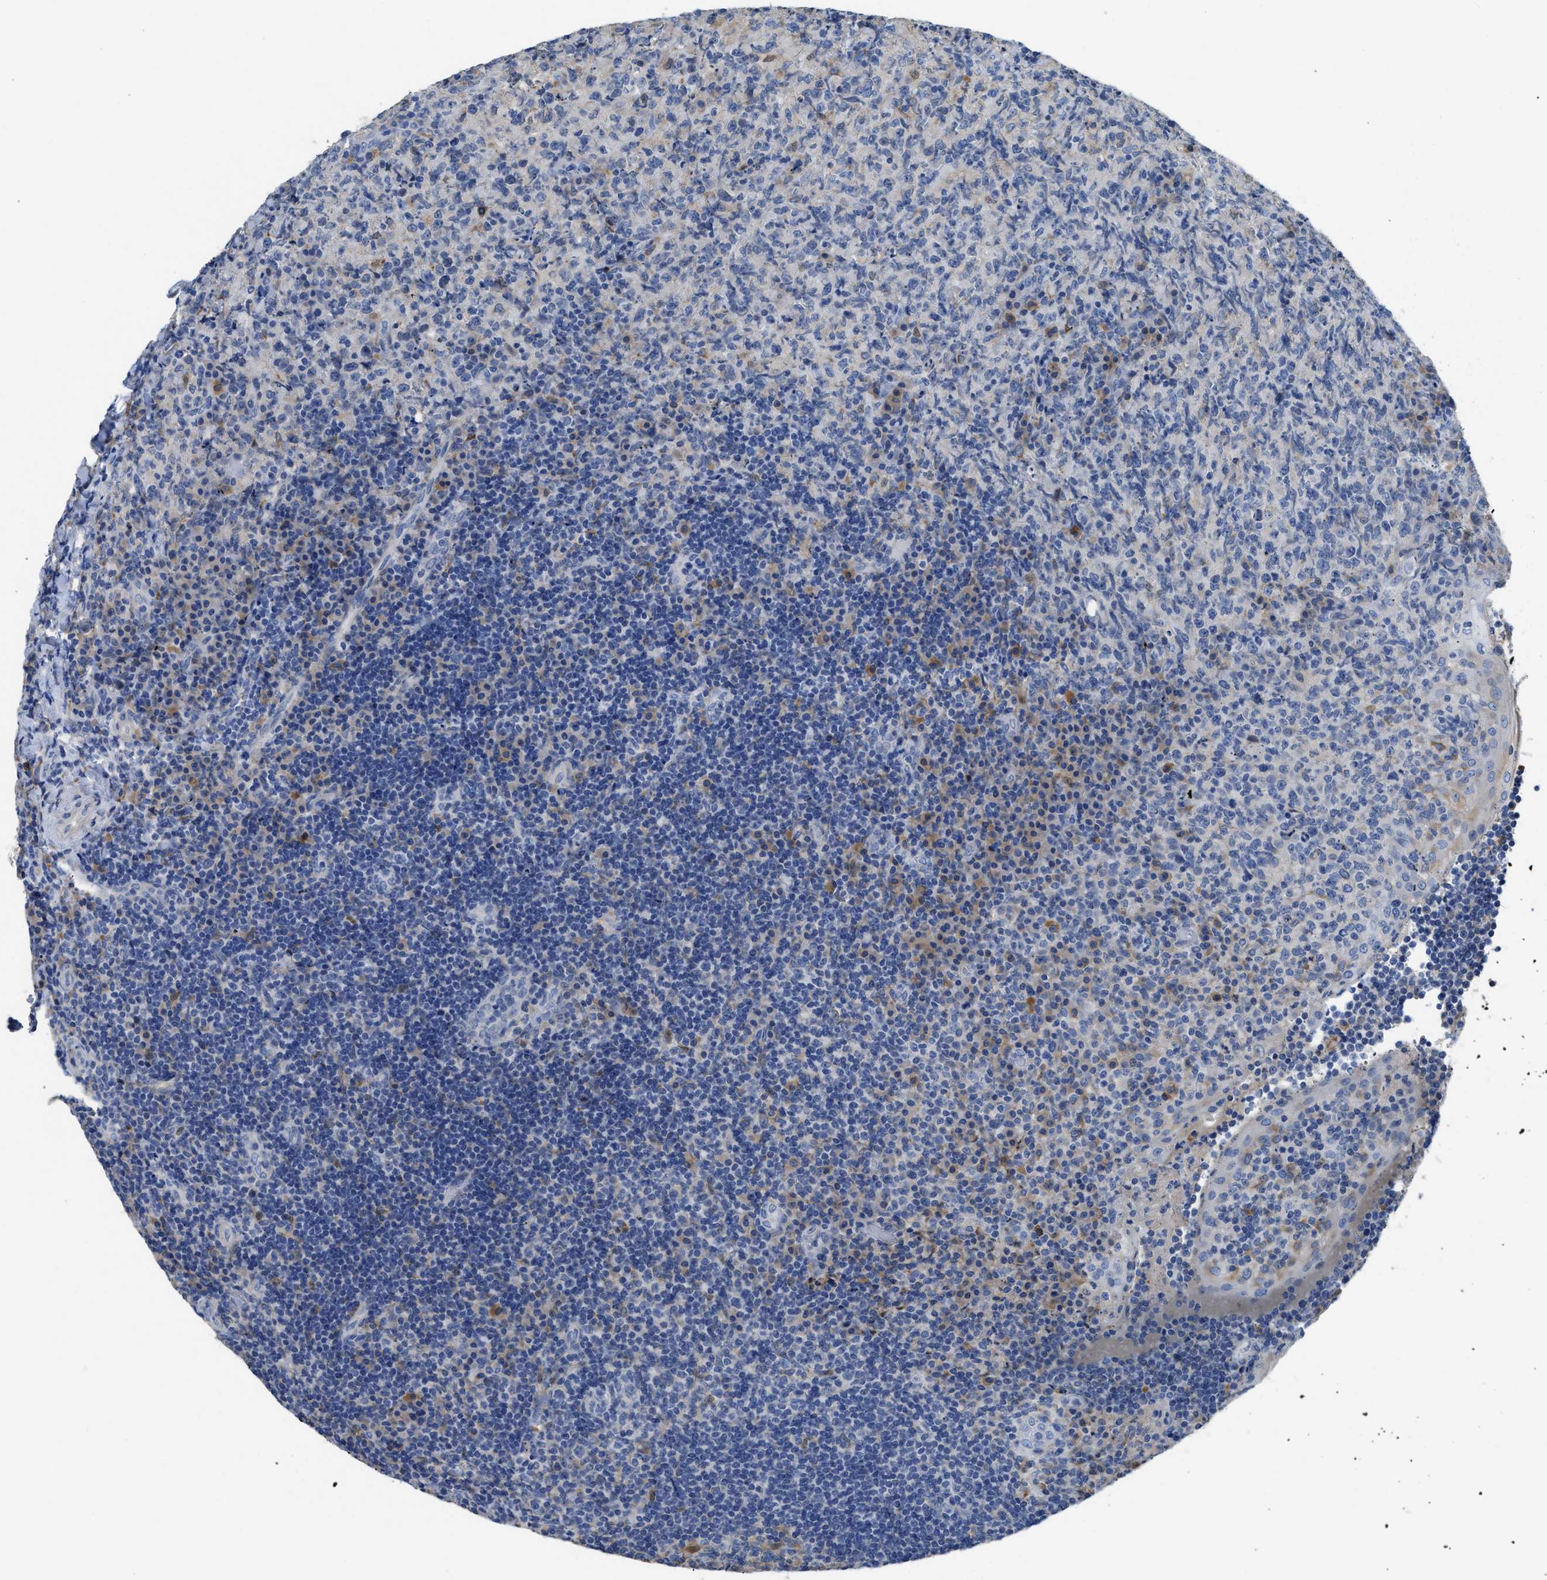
{"staining": {"intensity": "moderate", "quantity": "<25%", "location": "cytoplasmic/membranous"}, "tissue": "lymphoma", "cell_type": "Tumor cells", "image_type": "cancer", "snomed": [{"axis": "morphology", "description": "Malignant lymphoma, non-Hodgkin's type, High grade"}, {"axis": "topography", "description": "Tonsil"}], "caption": "Protein analysis of high-grade malignant lymphoma, non-Hodgkin's type tissue reveals moderate cytoplasmic/membranous positivity in approximately <25% of tumor cells.", "gene": "C1S", "patient": {"sex": "female", "age": 36}}